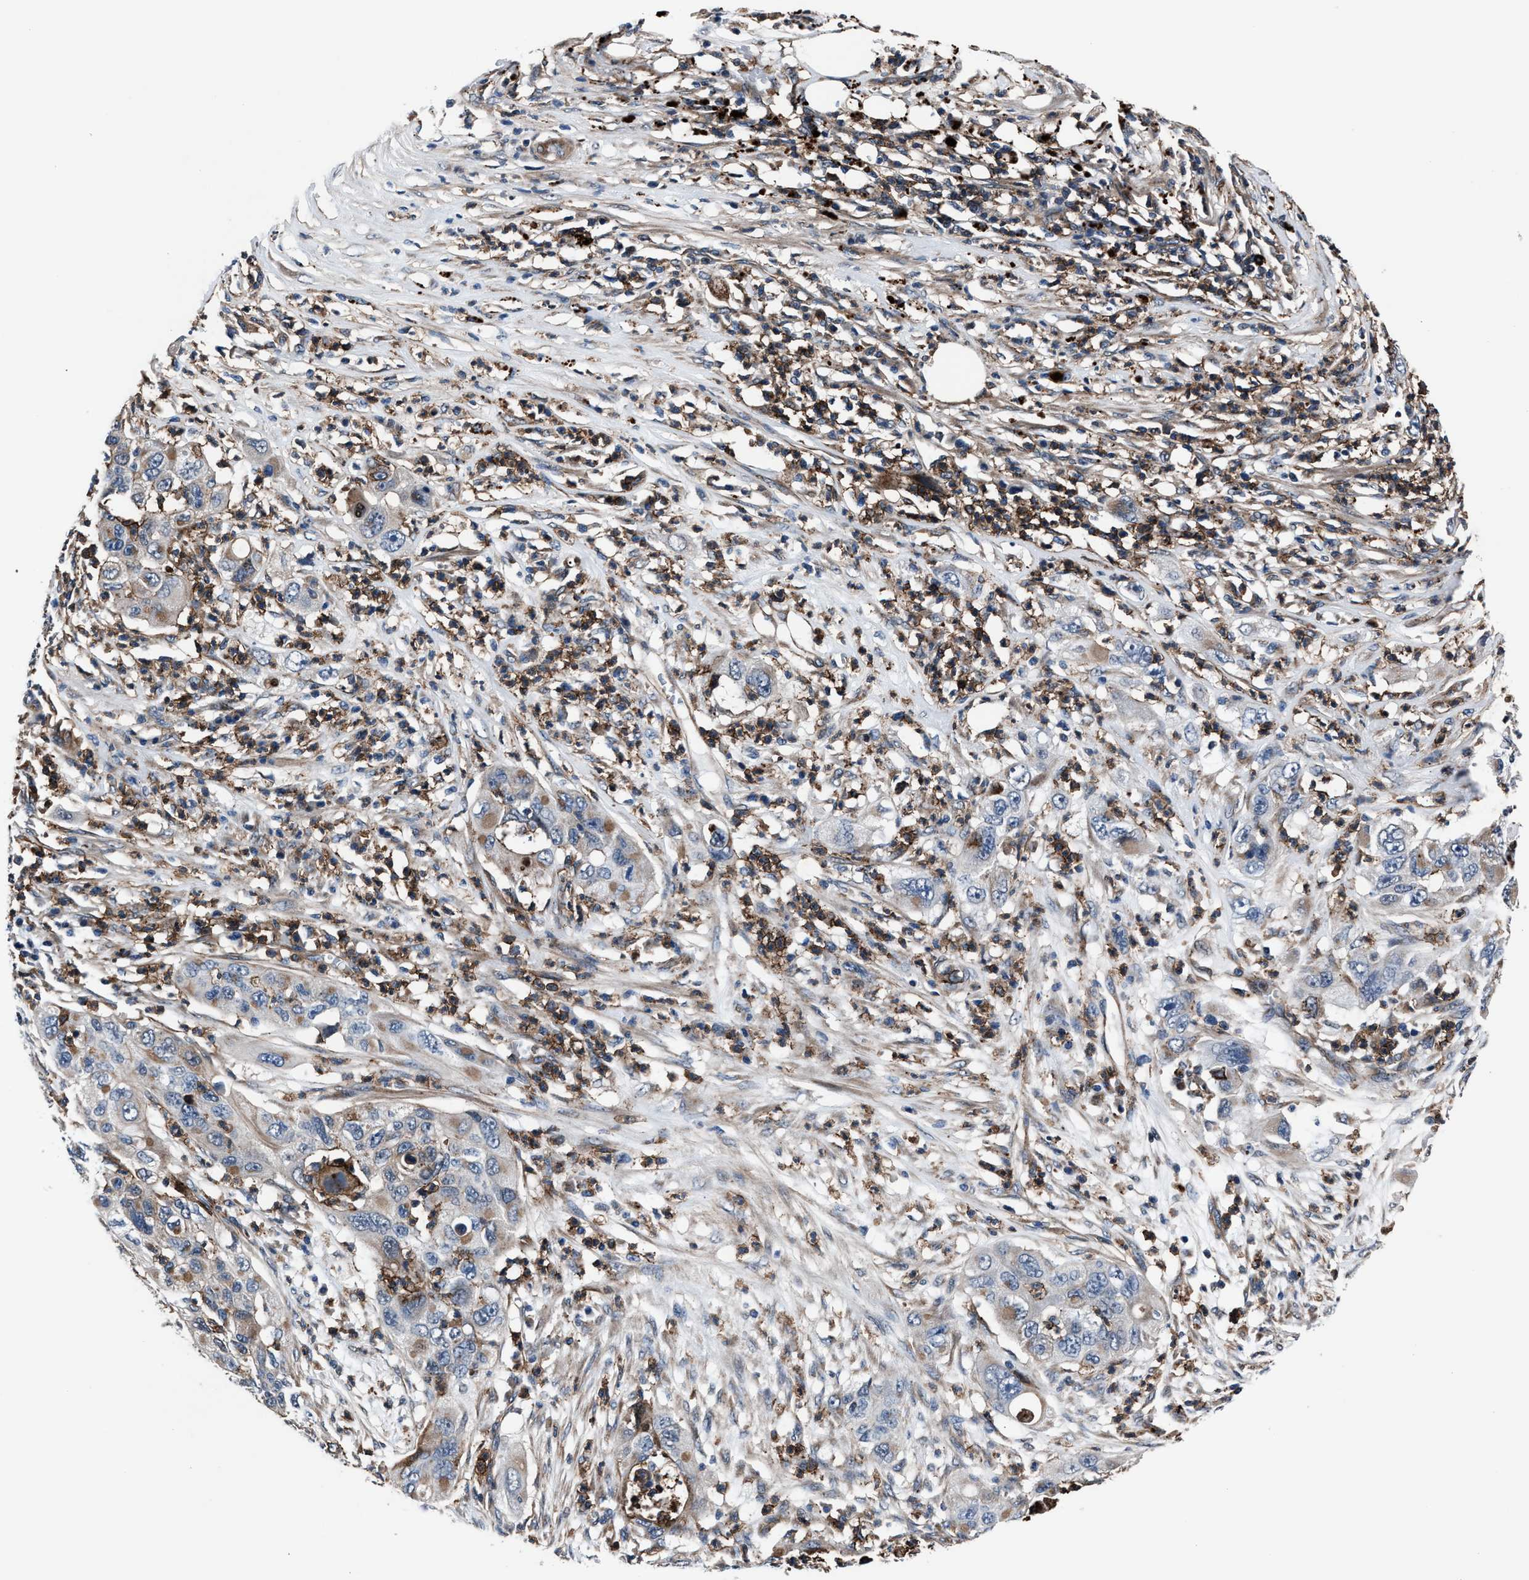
{"staining": {"intensity": "weak", "quantity": "<25%", "location": "cytoplasmic/membranous"}, "tissue": "pancreatic cancer", "cell_type": "Tumor cells", "image_type": "cancer", "snomed": [{"axis": "morphology", "description": "Adenocarcinoma, NOS"}, {"axis": "topography", "description": "Pancreas"}], "caption": "Tumor cells show no significant expression in pancreatic cancer.", "gene": "MFSD11", "patient": {"sex": "female", "age": 78}}